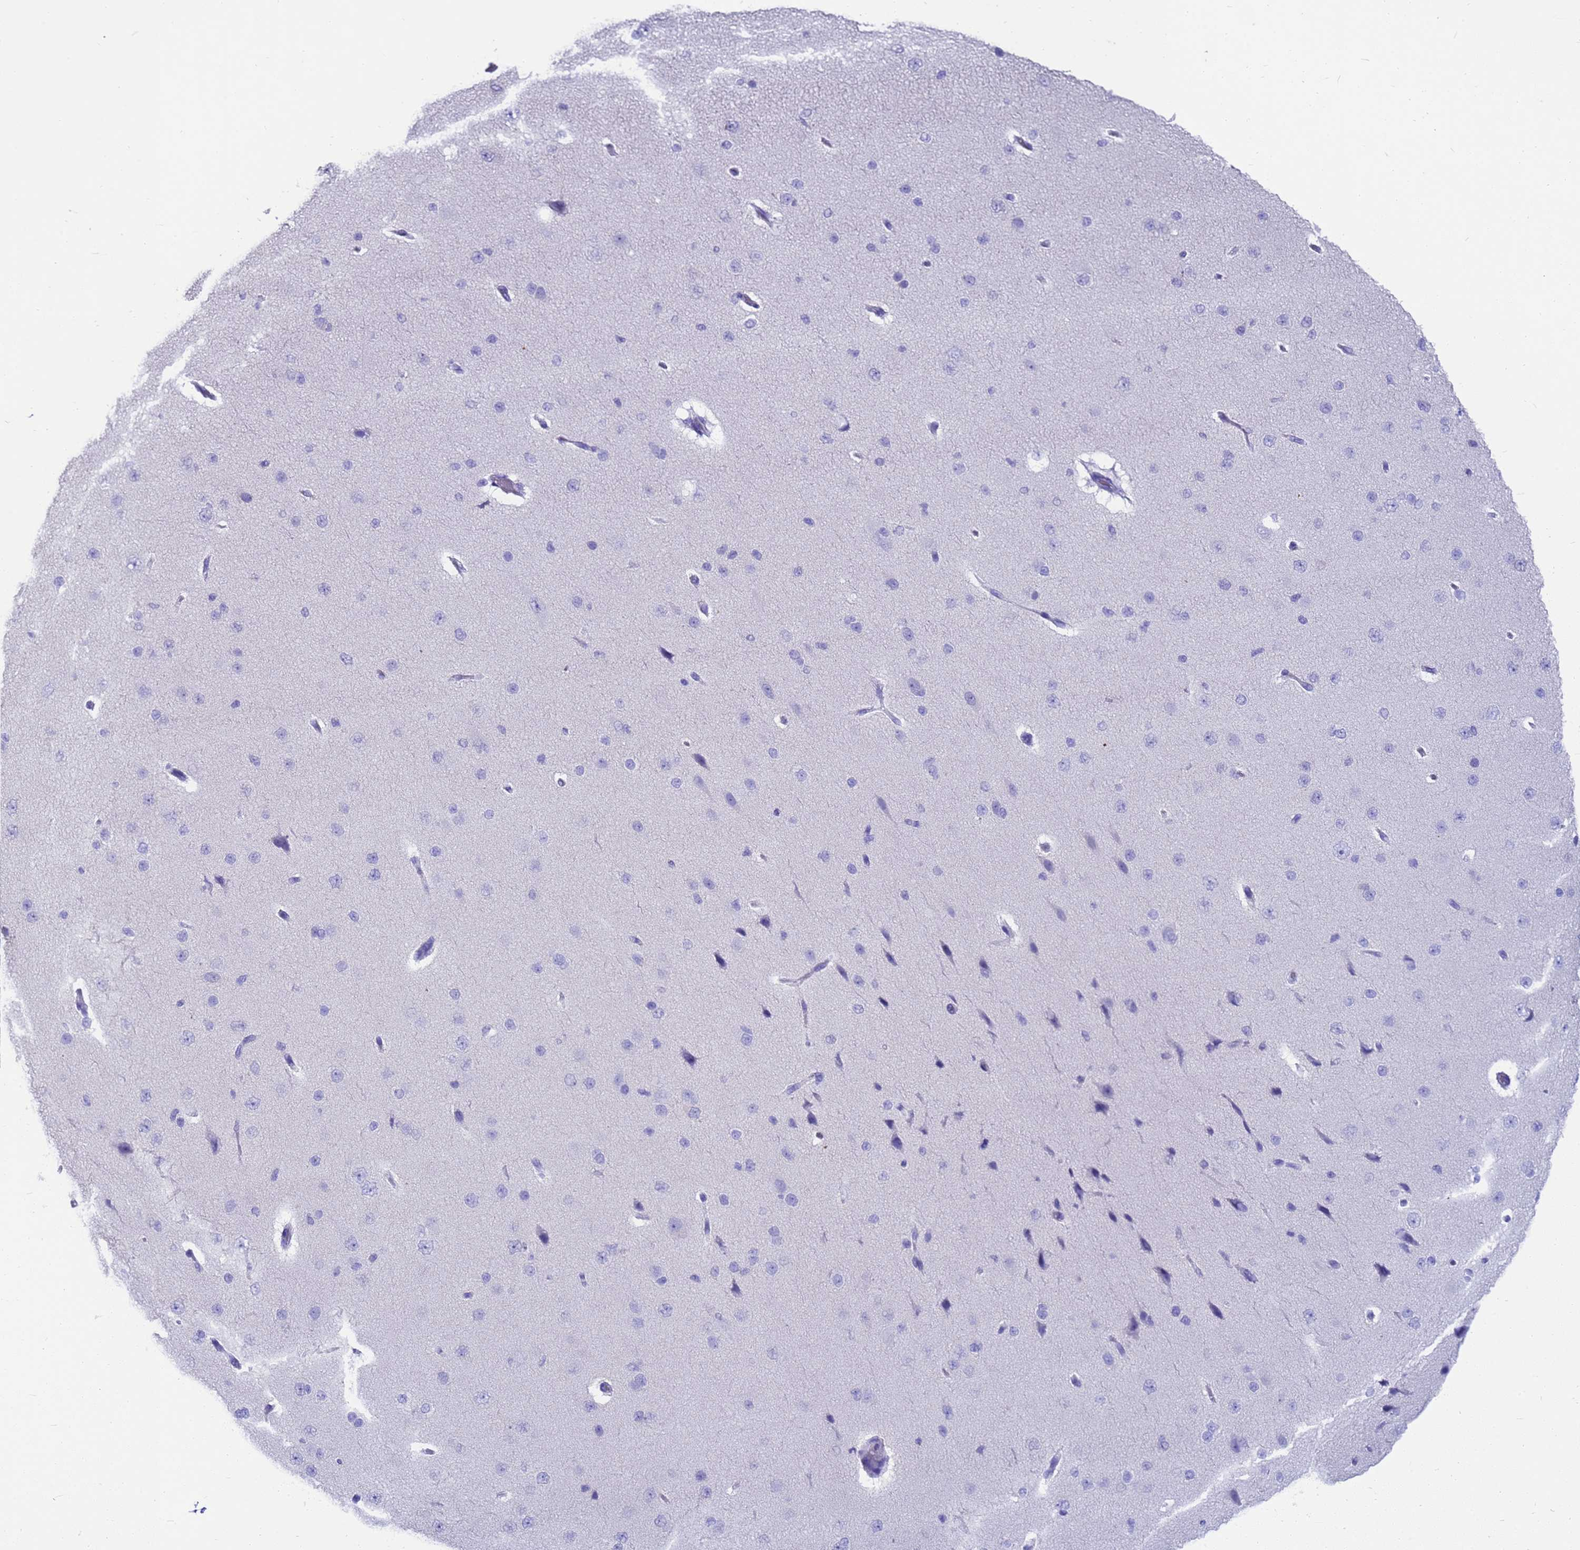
{"staining": {"intensity": "negative", "quantity": "none", "location": "none"}, "tissue": "cerebral cortex", "cell_type": "Endothelial cells", "image_type": "normal", "snomed": [{"axis": "morphology", "description": "Normal tissue, NOS"}, {"axis": "morphology", "description": "Developmental malformation"}, {"axis": "topography", "description": "Cerebral cortex"}], "caption": "This is an immunohistochemistry (IHC) micrograph of normal cerebral cortex. There is no positivity in endothelial cells.", "gene": "MS4A13", "patient": {"sex": "female", "age": 30}}